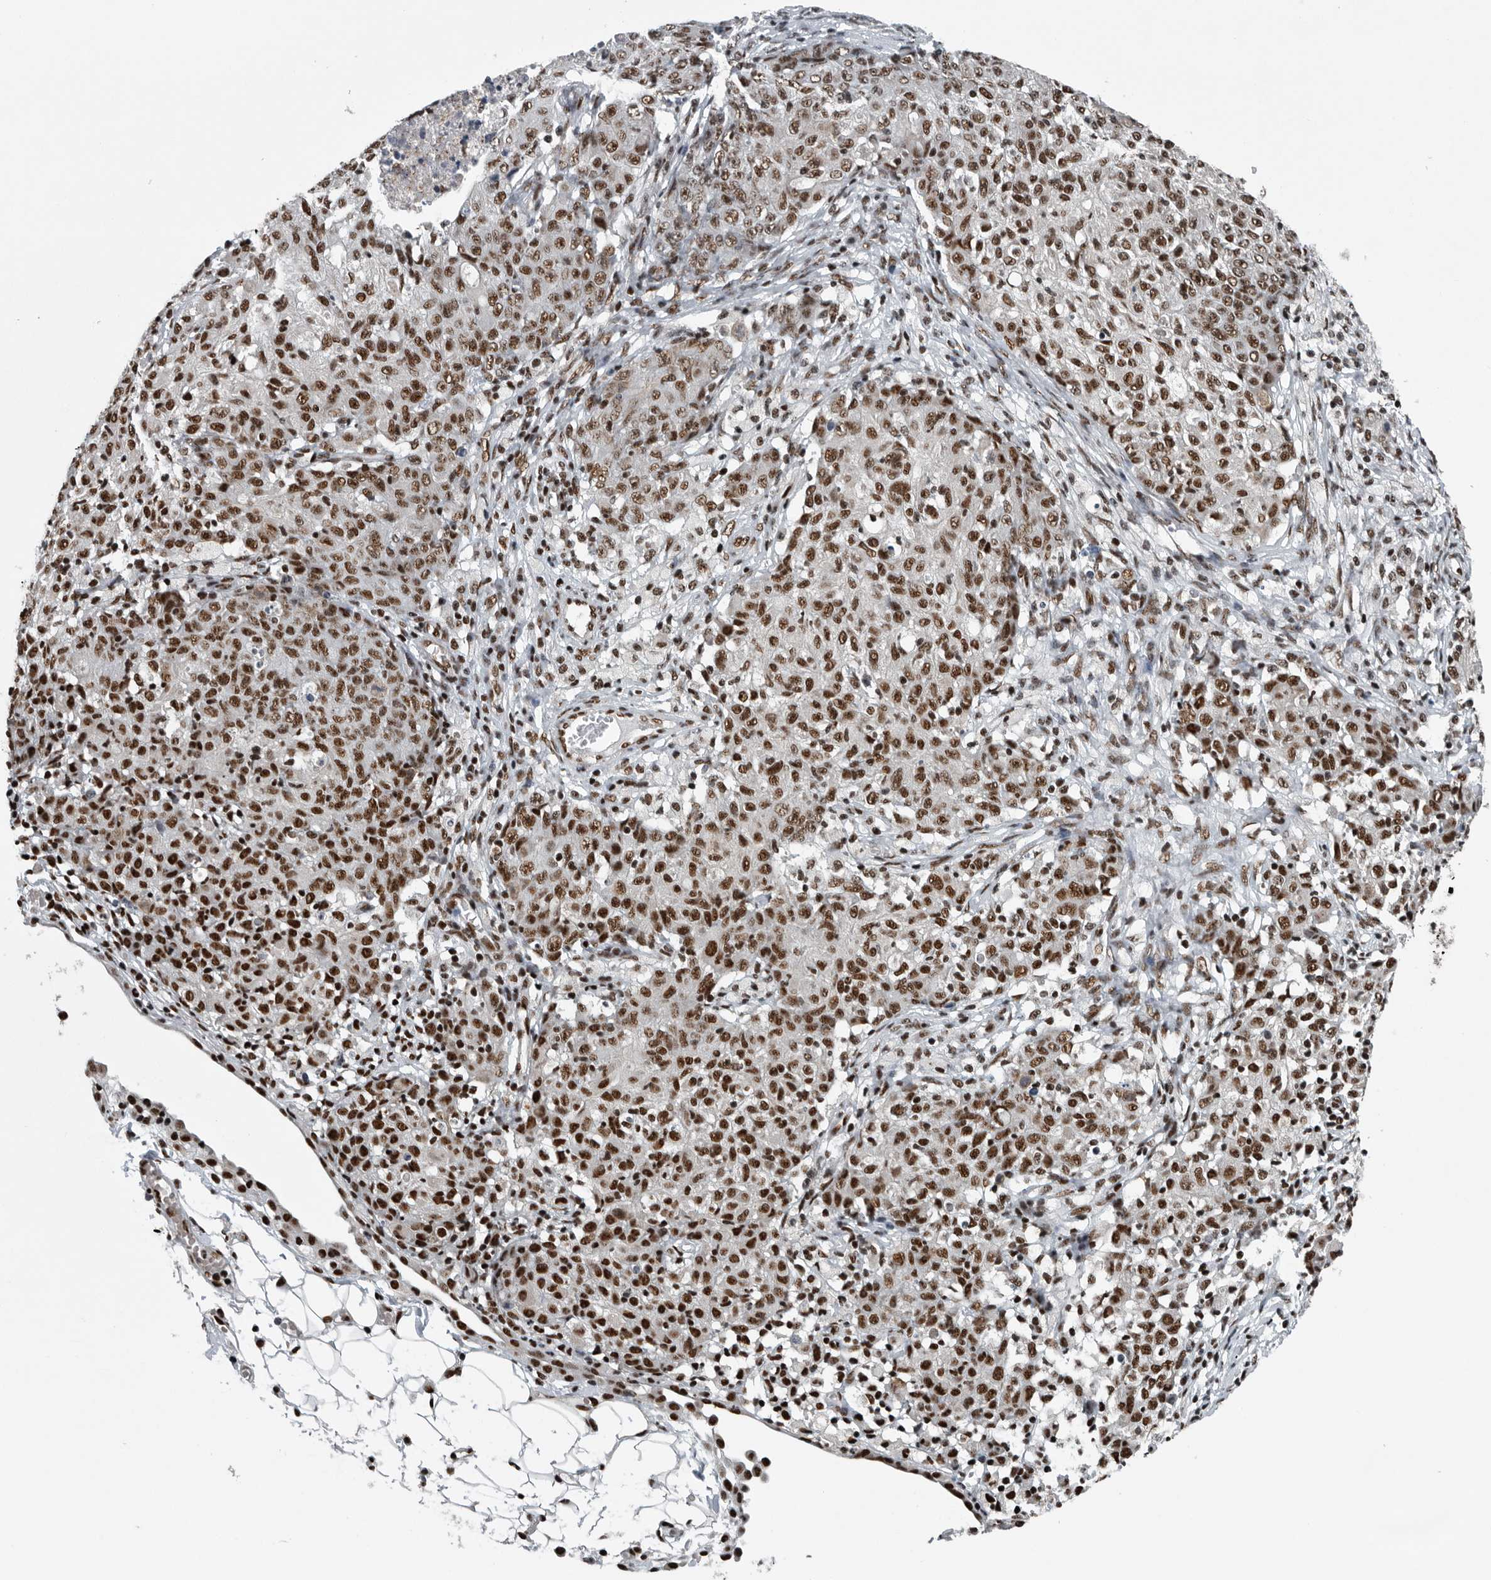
{"staining": {"intensity": "strong", "quantity": ">75%", "location": "nuclear"}, "tissue": "ovarian cancer", "cell_type": "Tumor cells", "image_type": "cancer", "snomed": [{"axis": "morphology", "description": "Carcinoma, endometroid"}, {"axis": "topography", "description": "Ovary"}], "caption": "The immunohistochemical stain labels strong nuclear positivity in tumor cells of endometroid carcinoma (ovarian) tissue. (DAB IHC with brightfield microscopy, high magnification).", "gene": "SENP7", "patient": {"sex": "female", "age": 42}}